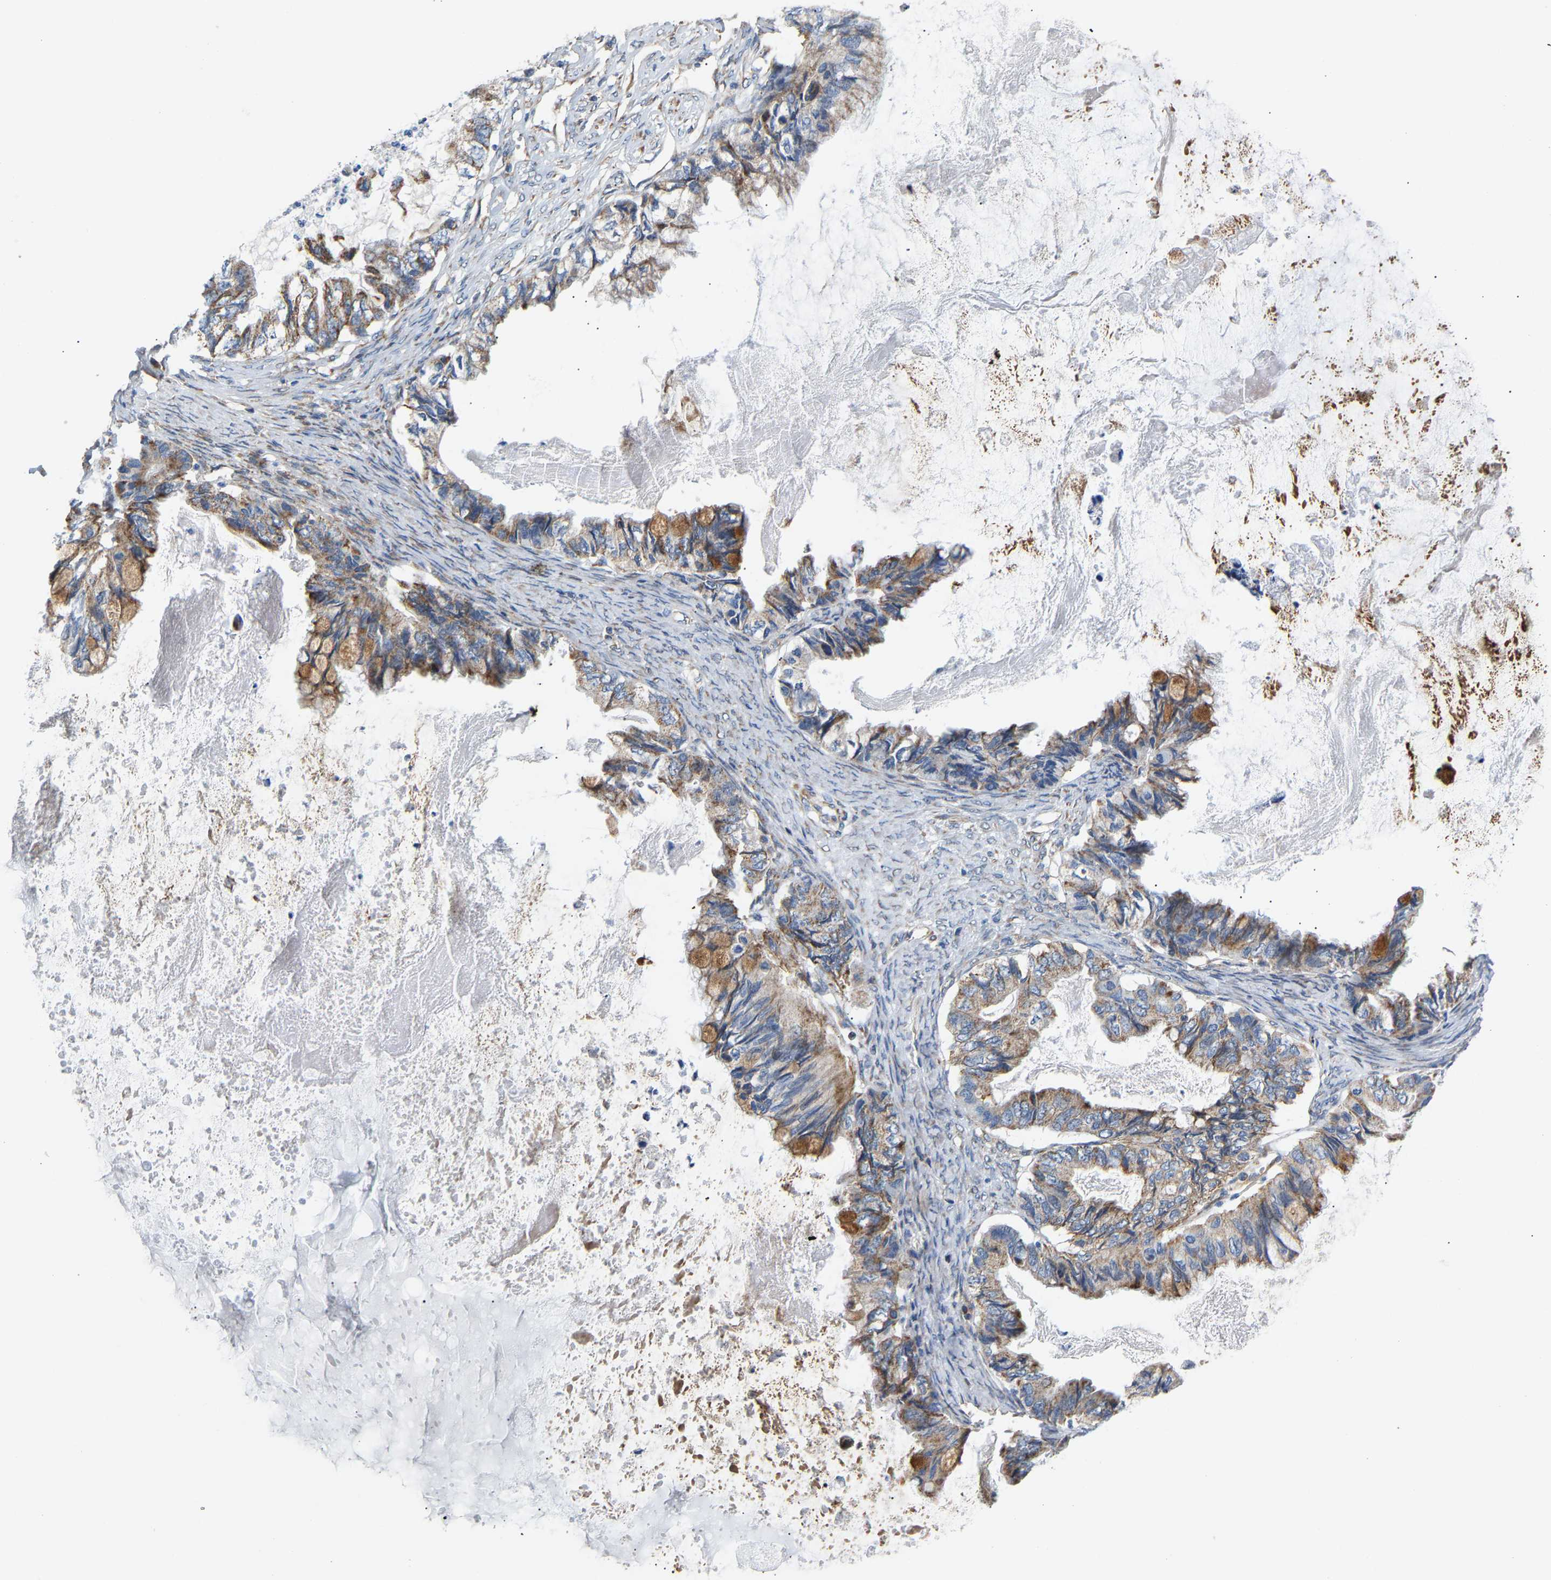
{"staining": {"intensity": "moderate", "quantity": ">75%", "location": "cytoplasmic/membranous"}, "tissue": "ovarian cancer", "cell_type": "Tumor cells", "image_type": "cancer", "snomed": [{"axis": "morphology", "description": "Cystadenocarcinoma, mucinous, NOS"}, {"axis": "topography", "description": "Ovary"}], "caption": "Human ovarian mucinous cystadenocarcinoma stained with a brown dye demonstrates moderate cytoplasmic/membranous positive positivity in about >75% of tumor cells.", "gene": "TMEM168", "patient": {"sex": "female", "age": 80}}